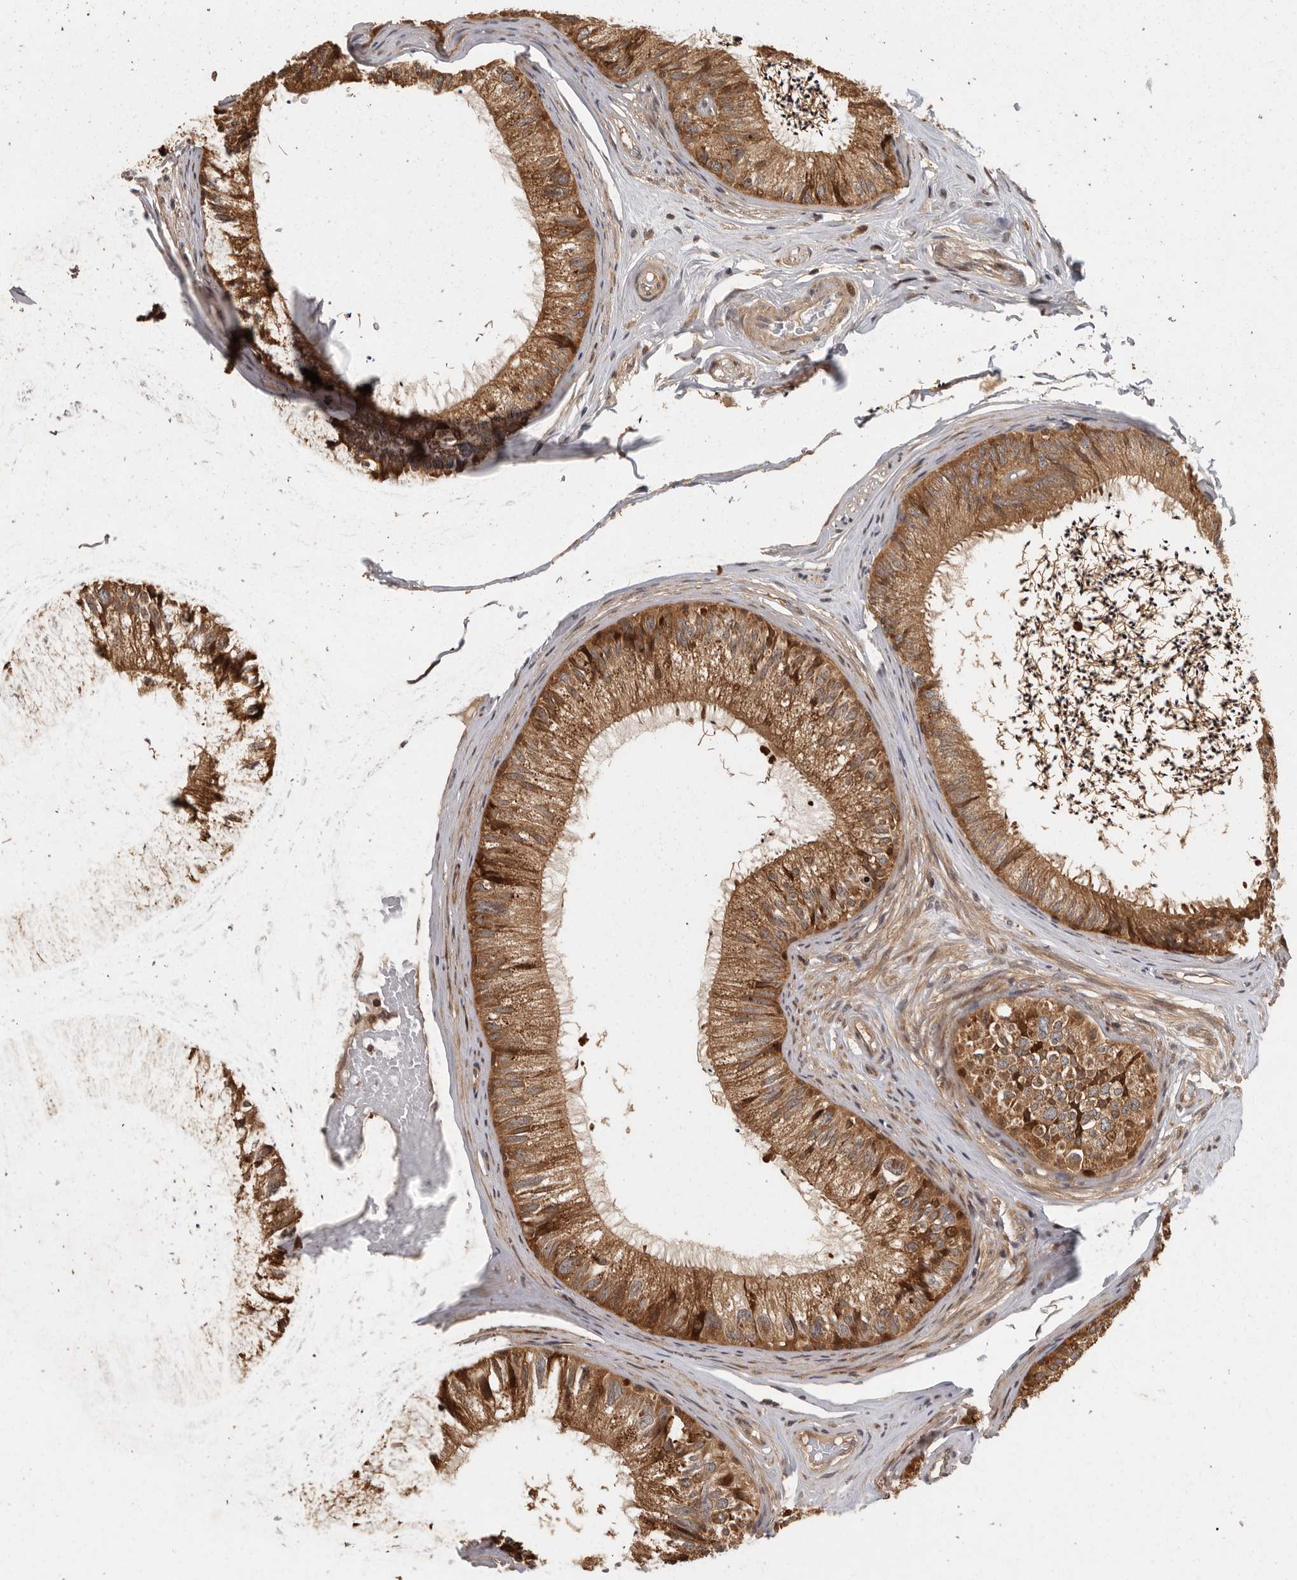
{"staining": {"intensity": "strong", "quantity": ">75%", "location": "cytoplasmic/membranous"}, "tissue": "epididymis", "cell_type": "Glandular cells", "image_type": "normal", "snomed": [{"axis": "morphology", "description": "Normal tissue, NOS"}, {"axis": "topography", "description": "Epididymis"}], "caption": "Immunohistochemical staining of unremarkable human epididymis shows >75% levels of strong cytoplasmic/membranous protein staining in approximately >75% of glandular cells. Nuclei are stained in blue.", "gene": "SWT1", "patient": {"sex": "male", "age": 79}}